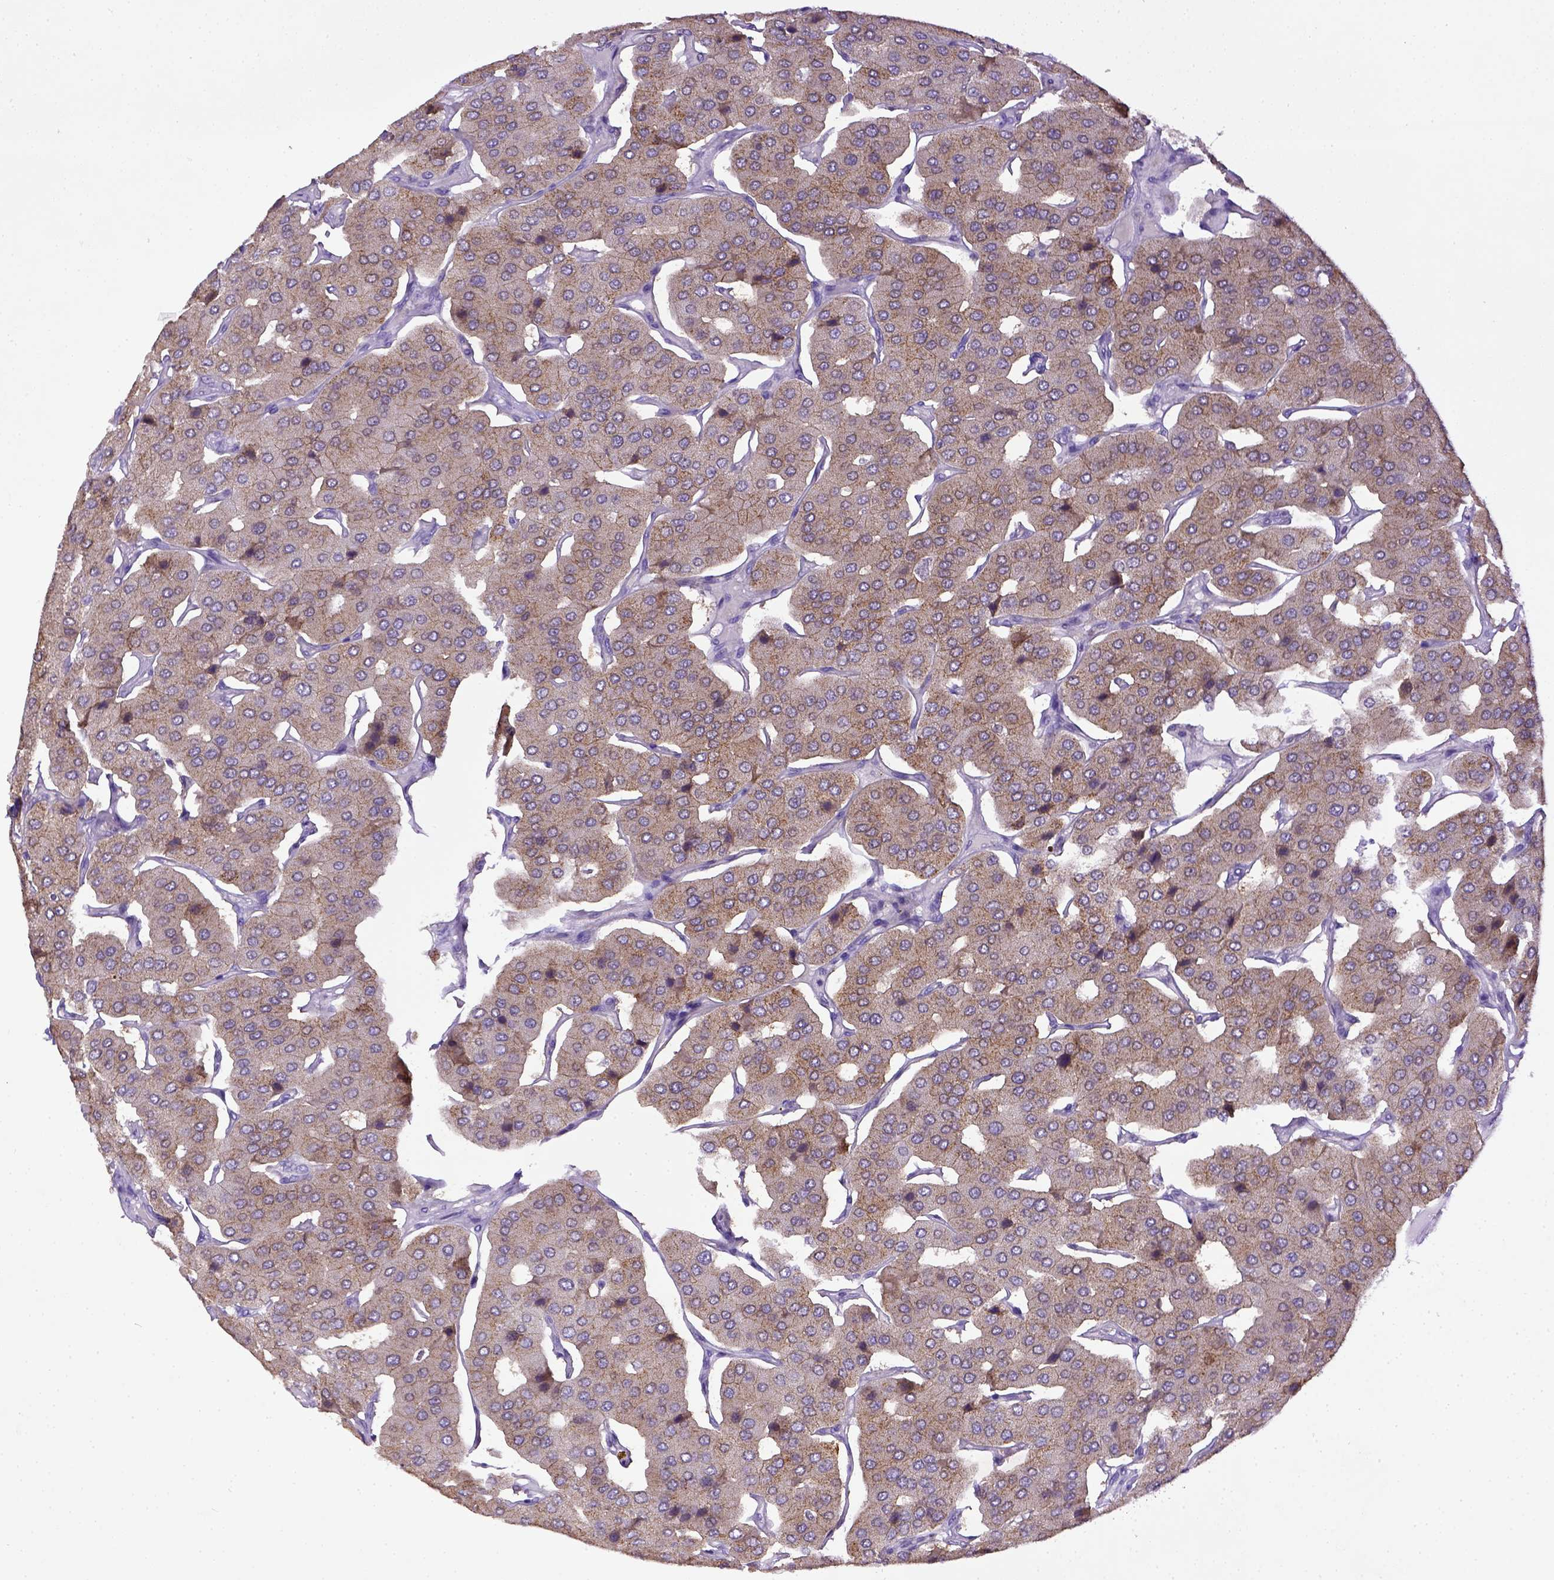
{"staining": {"intensity": "weak", "quantity": ">75%", "location": "cytoplasmic/membranous"}, "tissue": "parathyroid gland", "cell_type": "Glandular cells", "image_type": "normal", "snomed": [{"axis": "morphology", "description": "Normal tissue, NOS"}, {"axis": "morphology", "description": "Adenoma, NOS"}, {"axis": "topography", "description": "Parathyroid gland"}], "caption": "Protein expression analysis of normal human parathyroid gland reveals weak cytoplasmic/membranous staining in about >75% of glandular cells.", "gene": "CD40", "patient": {"sex": "female", "age": 86}}